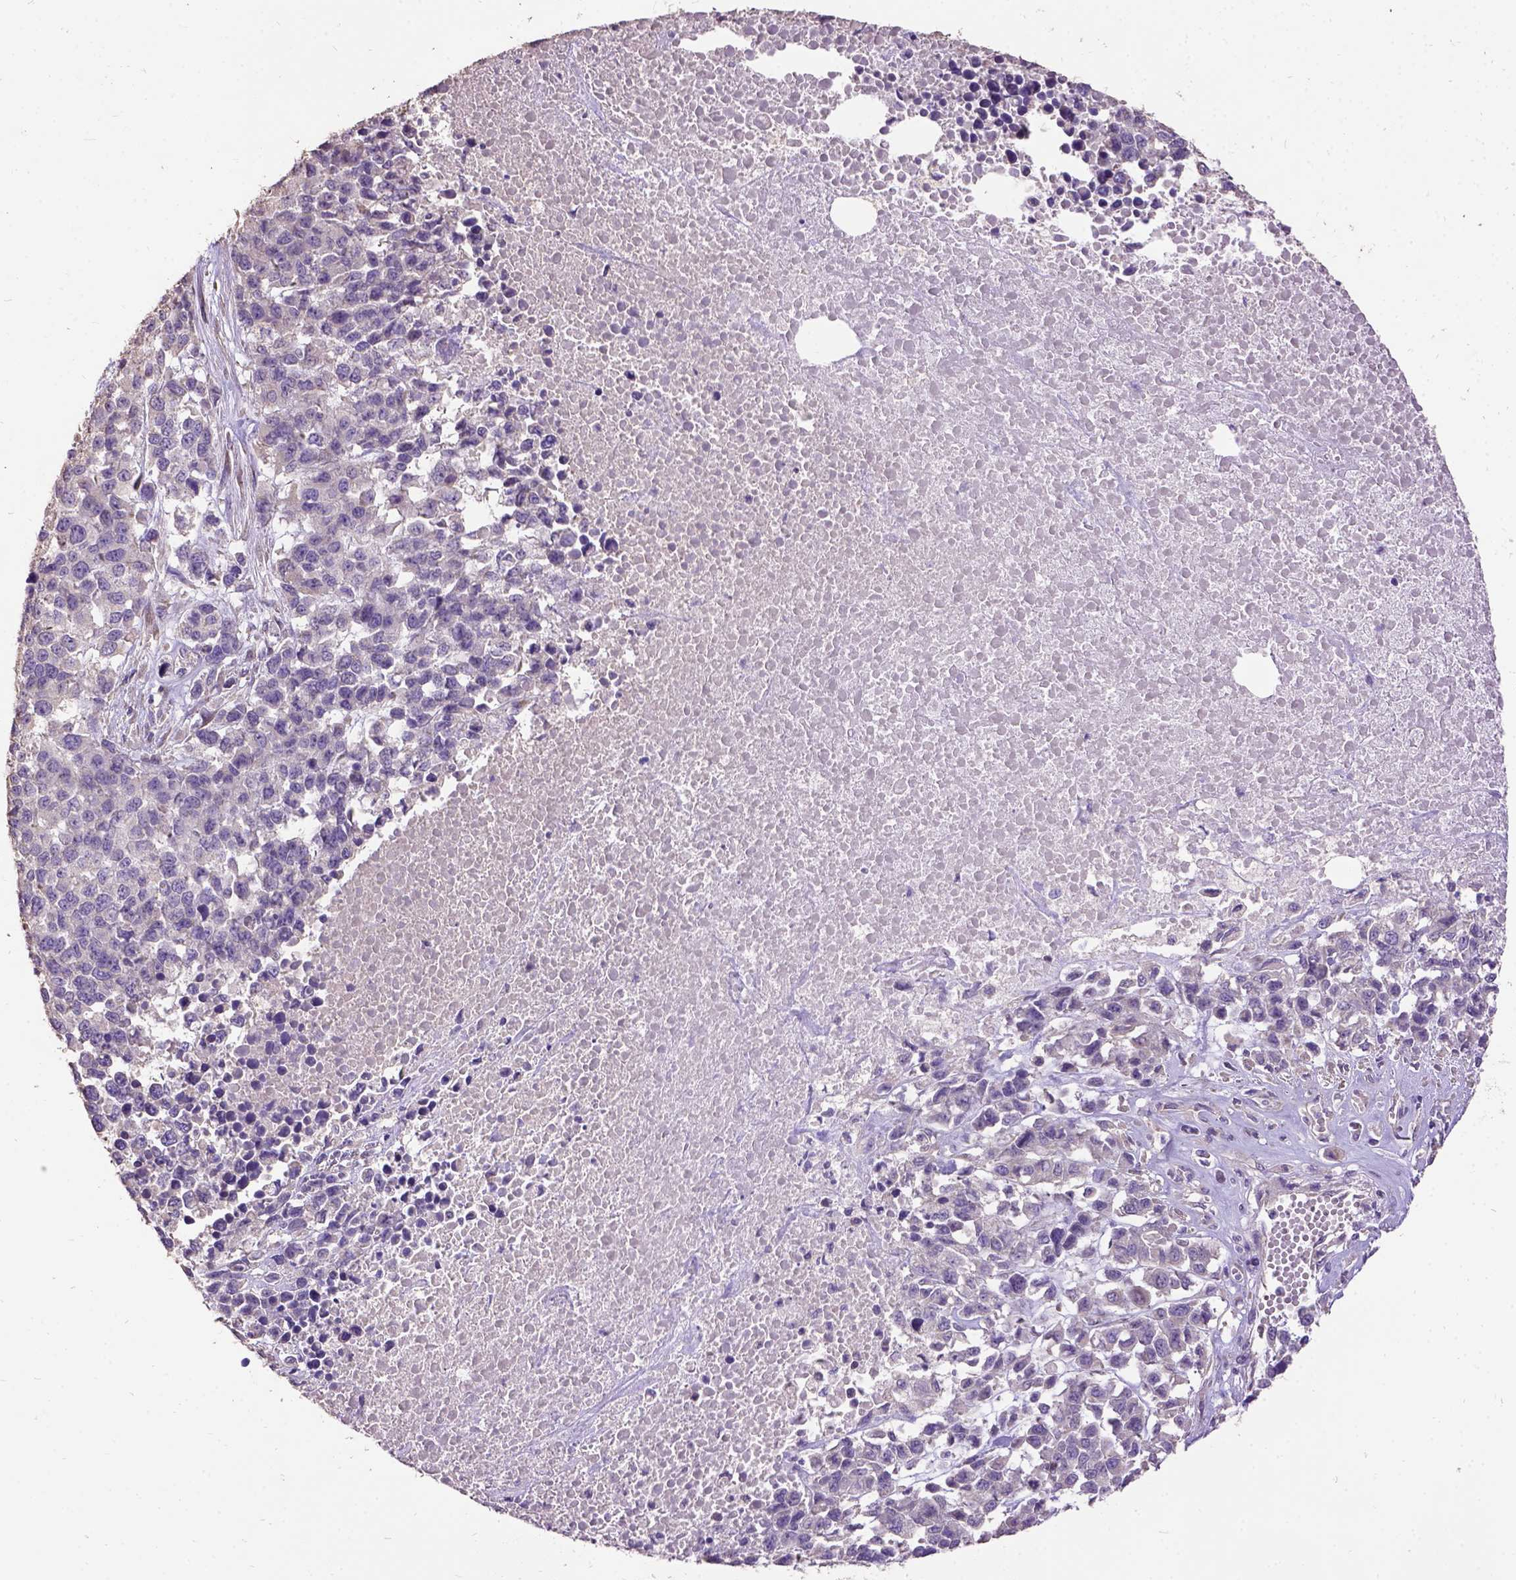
{"staining": {"intensity": "negative", "quantity": "none", "location": "none"}, "tissue": "melanoma", "cell_type": "Tumor cells", "image_type": "cancer", "snomed": [{"axis": "morphology", "description": "Malignant melanoma, Metastatic site"}, {"axis": "topography", "description": "Skin"}], "caption": "This histopathology image is of melanoma stained with immunohistochemistry (IHC) to label a protein in brown with the nuclei are counter-stained blue. There is no expression in tumor cells.", "gene": "DQX1", "patient": {"sex": "male", "age": 84}}